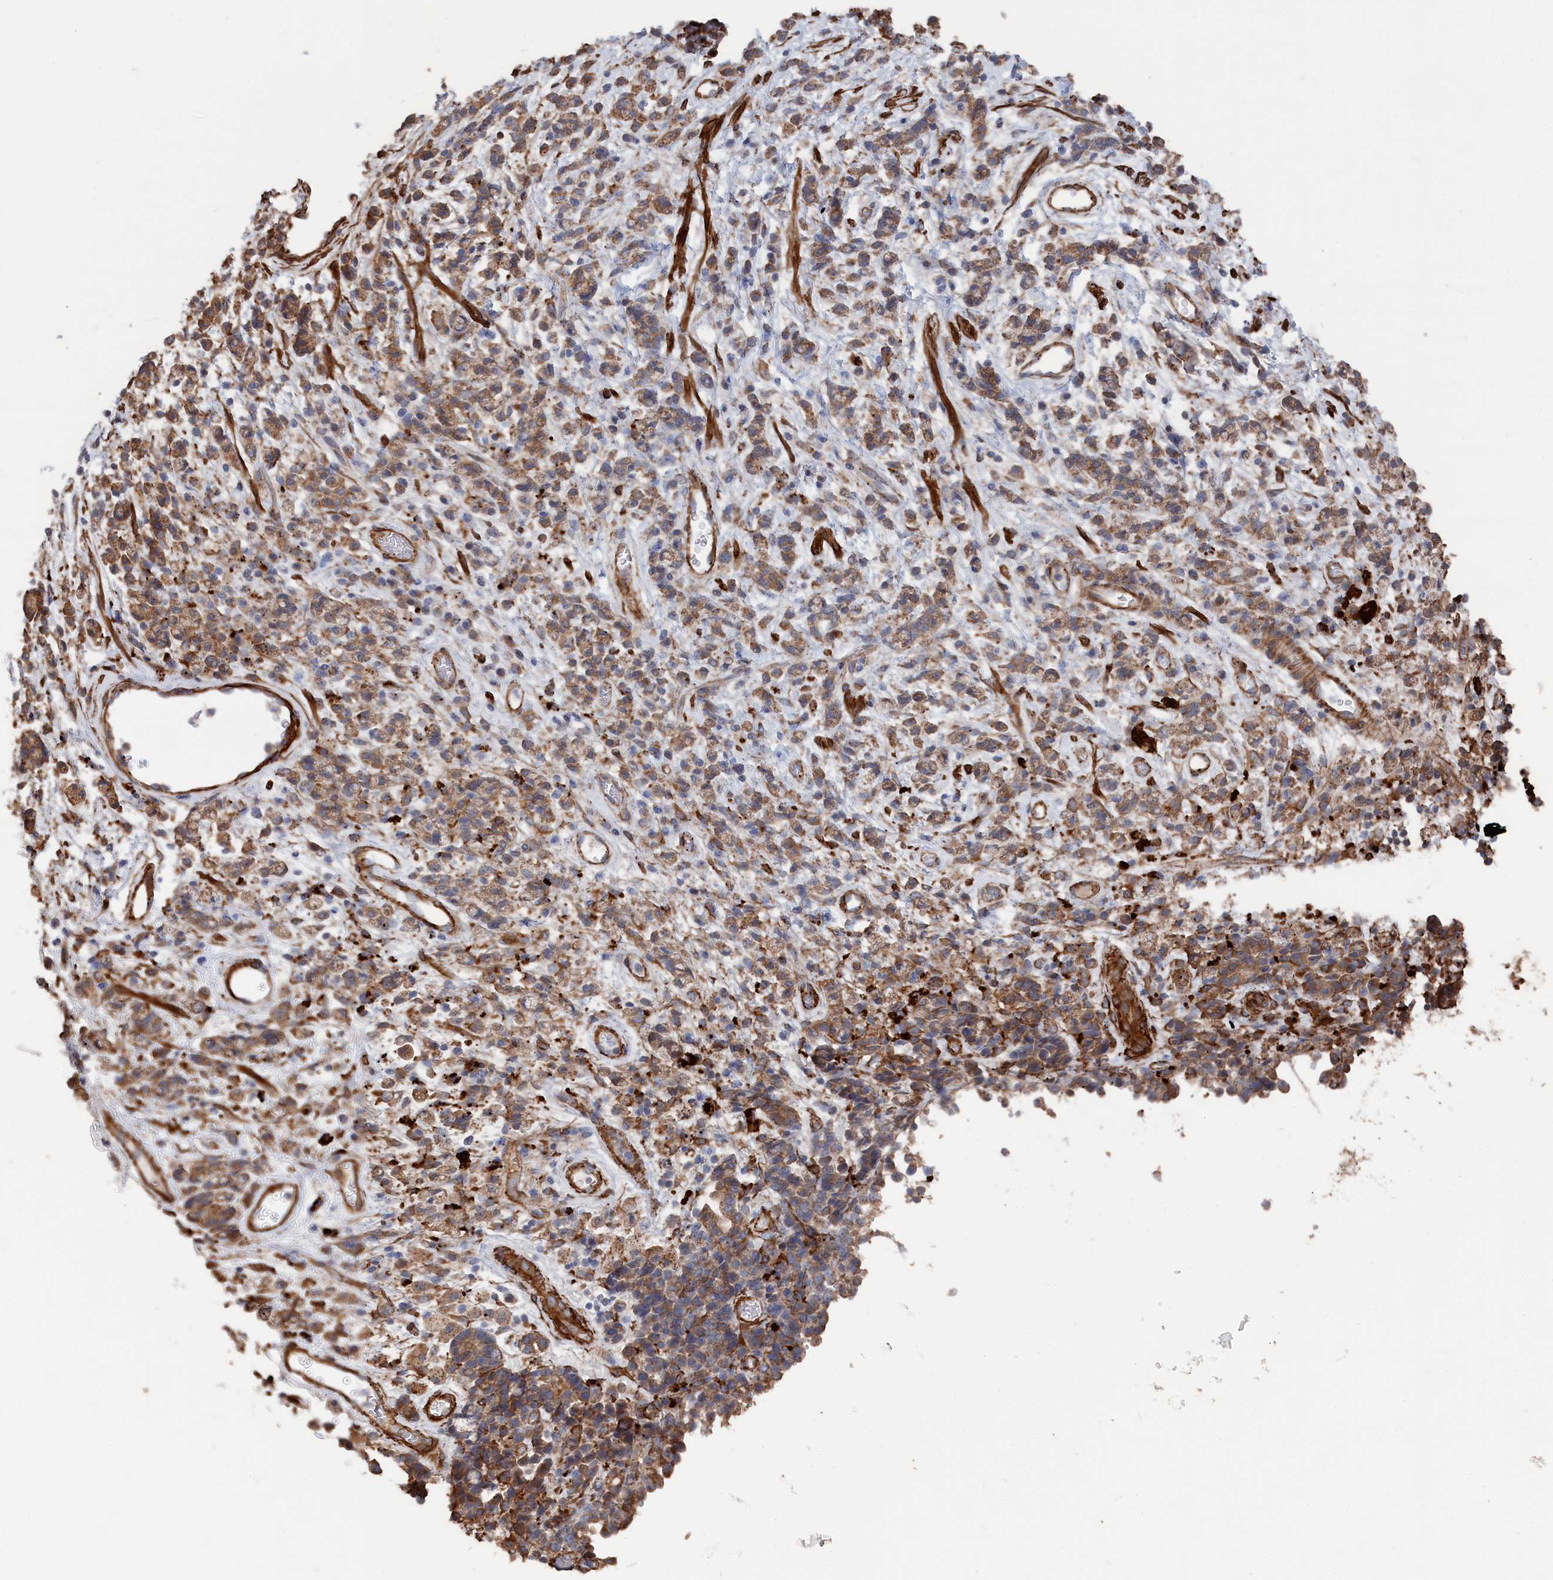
{"staining": {"intensity": "moderate", "quantity": ">75%", "location": "cytoplasmic/membranous"}, "tissue": "stomach cancer", "cell_type": "Tumor cells", "image_type": "cancer", "snomed": [{"axis": "morphology", "description": "Adenocarcinoma, NOS"}, {"axis": "topography", "description": "Stomach"}], "caption": "Protein expression analysis of stomach cancer exhibits moderate cytoplasmic/membranous positivity in about >75% of tumor cells. The staining was performed using DAB (3,3'-diaminobenzidine) to visualize the protein expression in brown, while the nuclei were stained in blue with hematoxylin (Magnification: 20x).", "gene": "FILIP1L", "patient": {"sex": "female", "age": 60}}